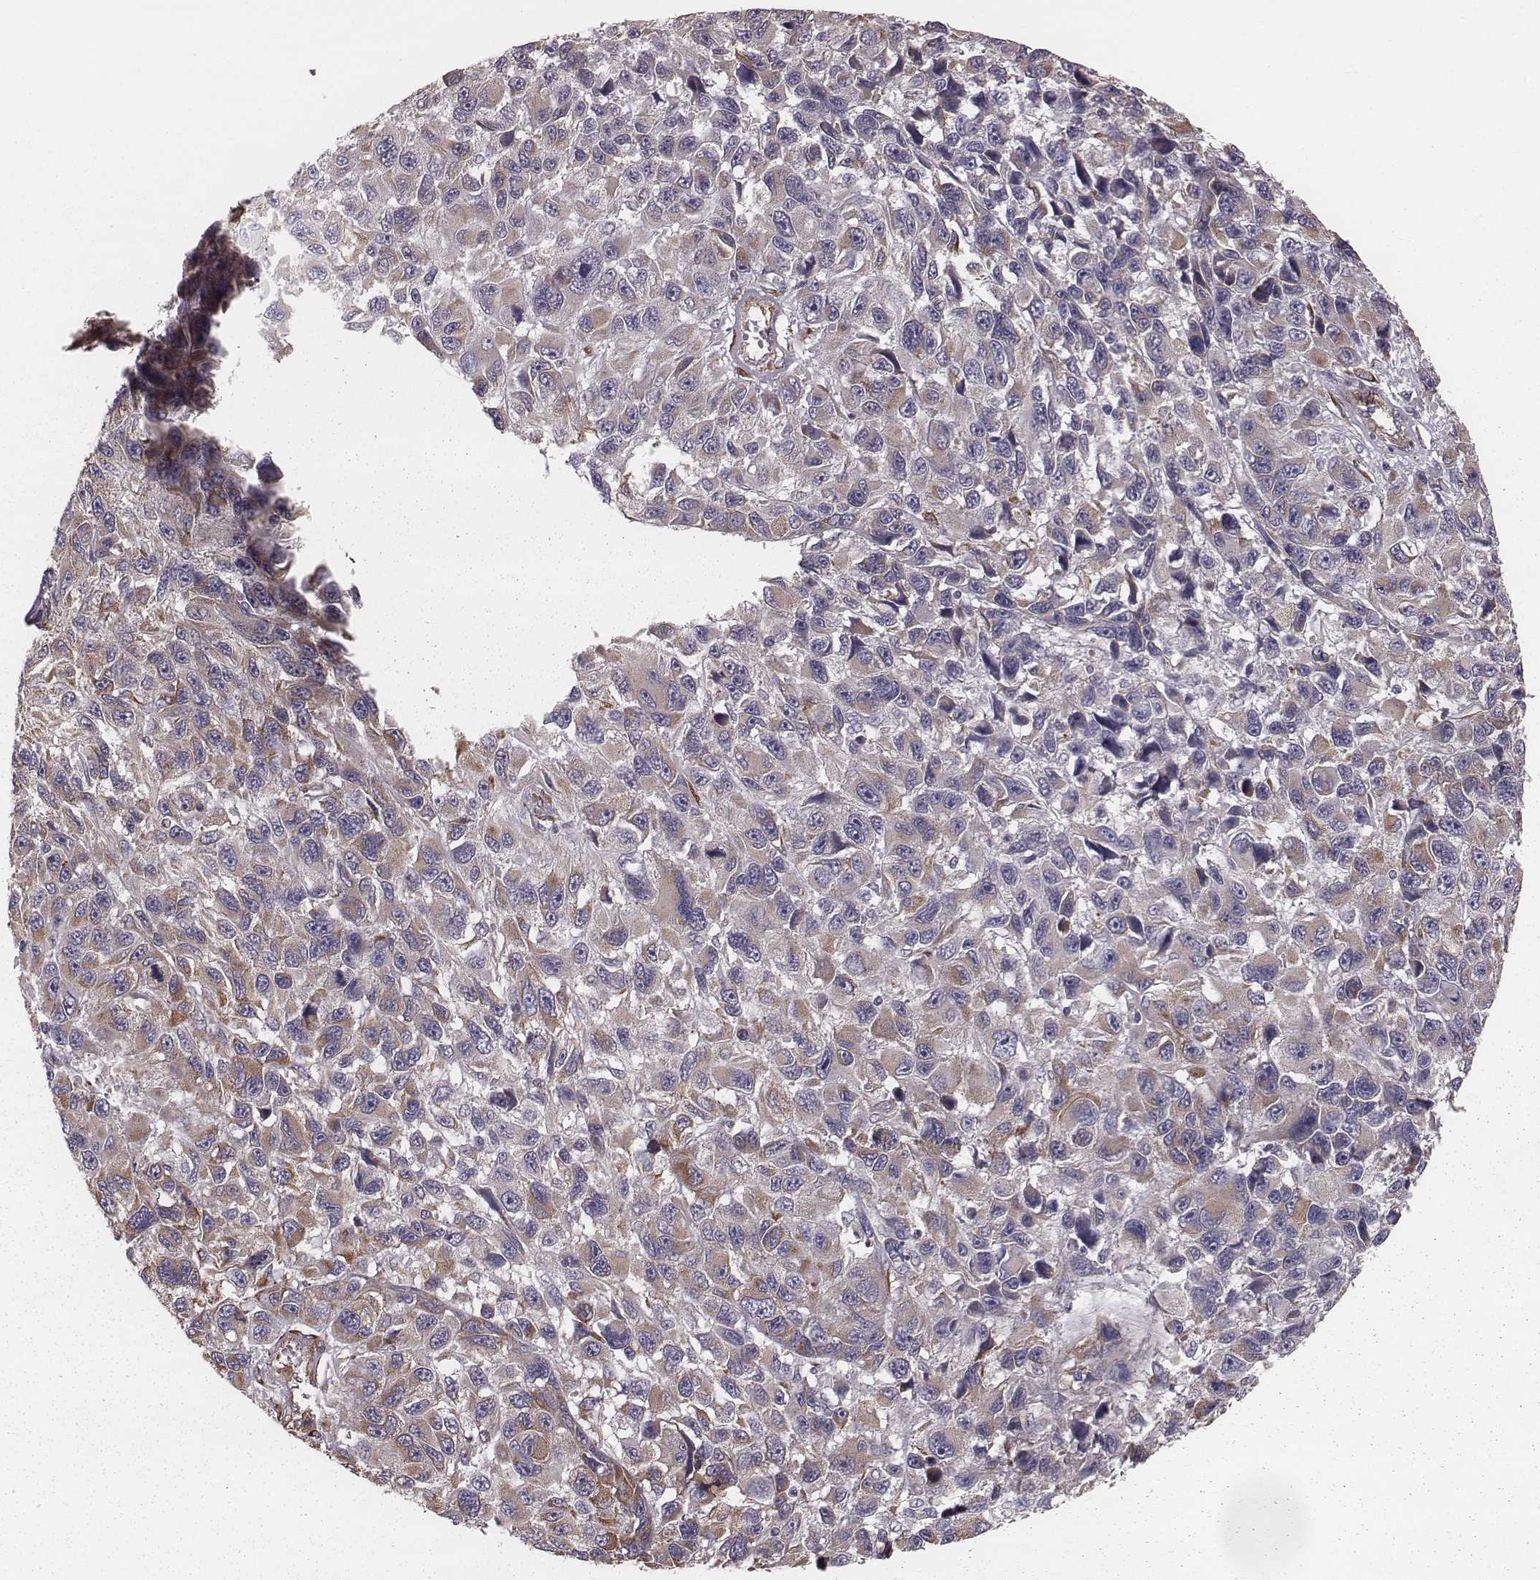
{"staining": {"intensity": "weak", "quantity": "25%-75%", "location": "cytoplasmic/membranous"}, "tissue": "melanoma", "cell_type": "Tumor cells", "image_type": "cancer", "snomed": [{"axis": "morphology", "description": "Malignant melanoma, NOS"}, {"axis": "topography", "description": "Skin"}], "caption": "A low amount of weak cytoplasmic/membranous staining is seen in approximately 25%-75% of tumor cells in malignant melanoma tissue.", "gene": "PALMD", "patient": {"sex": "male", "age": 53}}